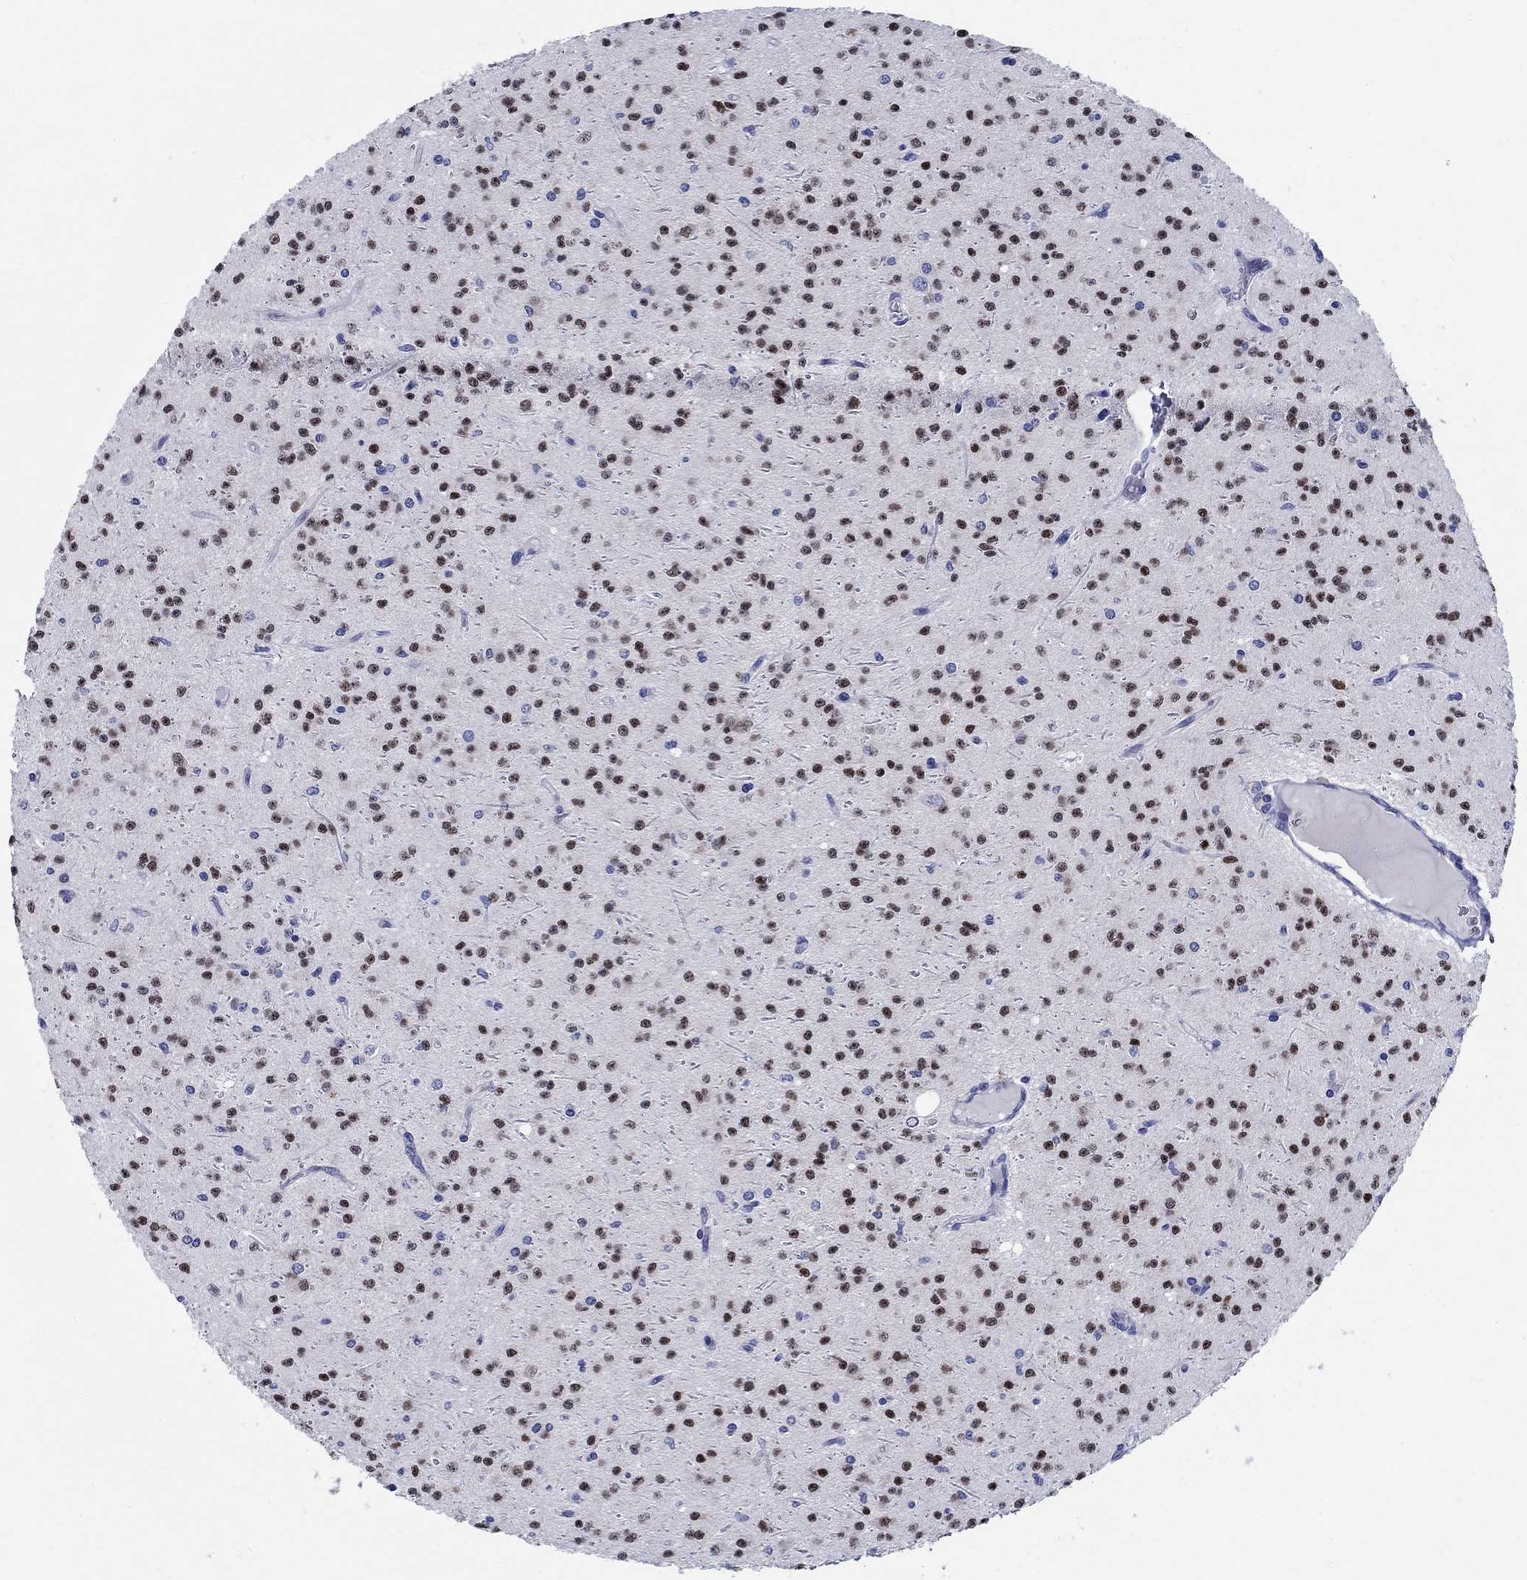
{"staining": {"intensity": "moderate", "quantity": "25%-75%", "location": "nuclear"}, "tissue": "glioma", "cell_type": "Tumor cells", "image_type": "cancer", "snomed": [{"axis": "morphology", "description": "Glioma, malignant, Low grade"}, {"axis": "topography", "description": "Brain"}], "caption": "Tumor cells show medium levels of moderate nuclear staining in about 25%-75% of cells in human malignant glioma (low-grade). The staining is performed using DAB (3,3'-diaminobenzidine) brown chromogen to label protein expression. The nuclei are counter-stained blue using hematoxylin.", "gene": "SOX2", "patient": {"sex": "male", "age": 27}}